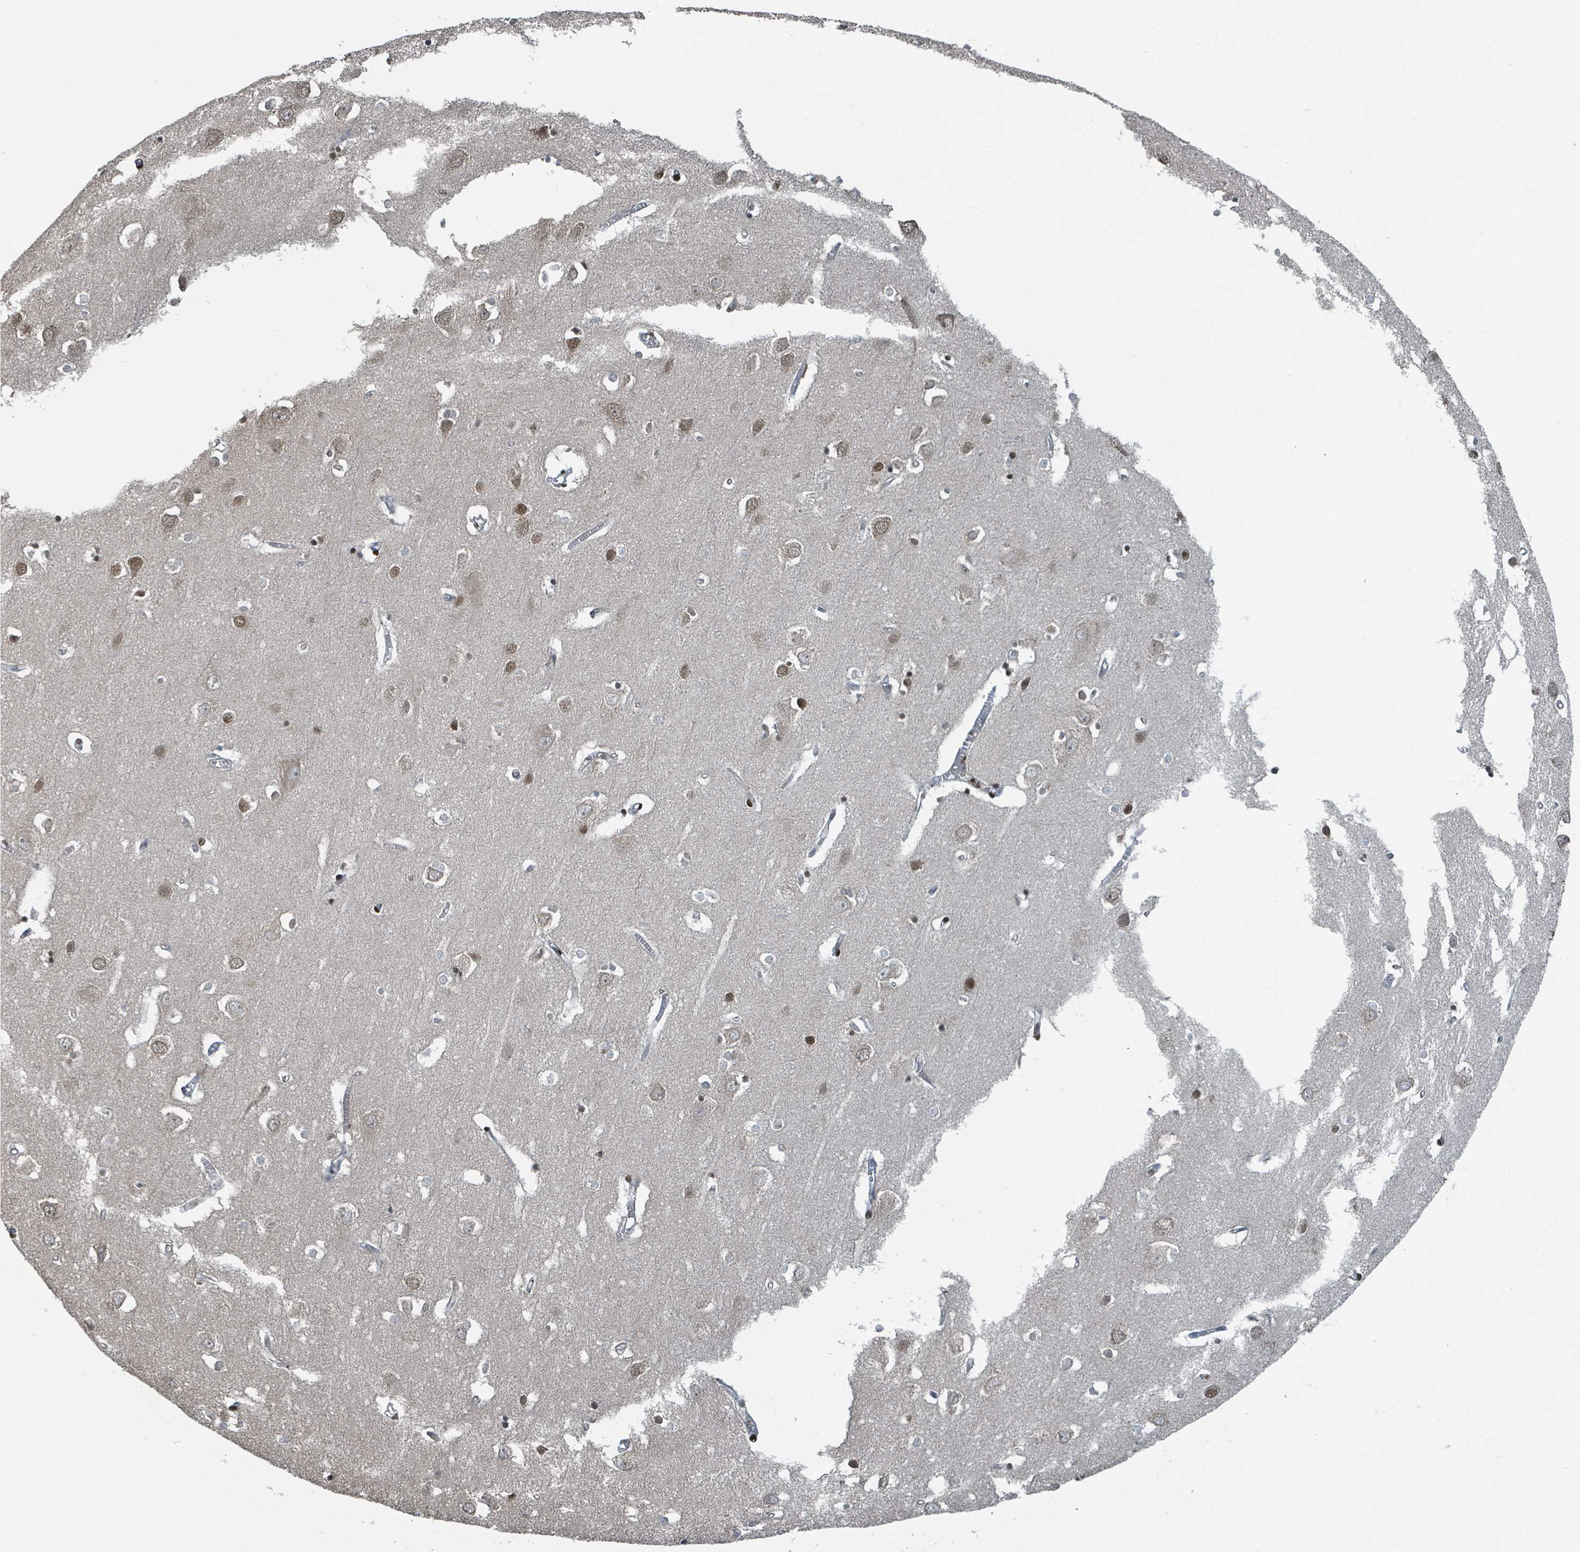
{"staining": {"intensity": "negative", "quantity": "none", "location": "none"}, "tissue": "cerebral cortex", "cell_type": "Endothelial cells", "image_type": "normal", "snomed": [{"axis": "morphology", "description": "Normal tissue, NOS"}, {"axis": "topography", "description": "Cerebral cortex"}], "caption": "Immunohistochemistry (IHC) micrograph of benign cerebral cortex stained for a protein (brown), which shows no staining in endothelial cells. (Stains: DAB immunohistochemistry with hematoxylin counter stain, Microscopy: brightfield microscopy at high magnification).", "gene": "PHIP", "patient": {"sex": "male", "age": 70}}